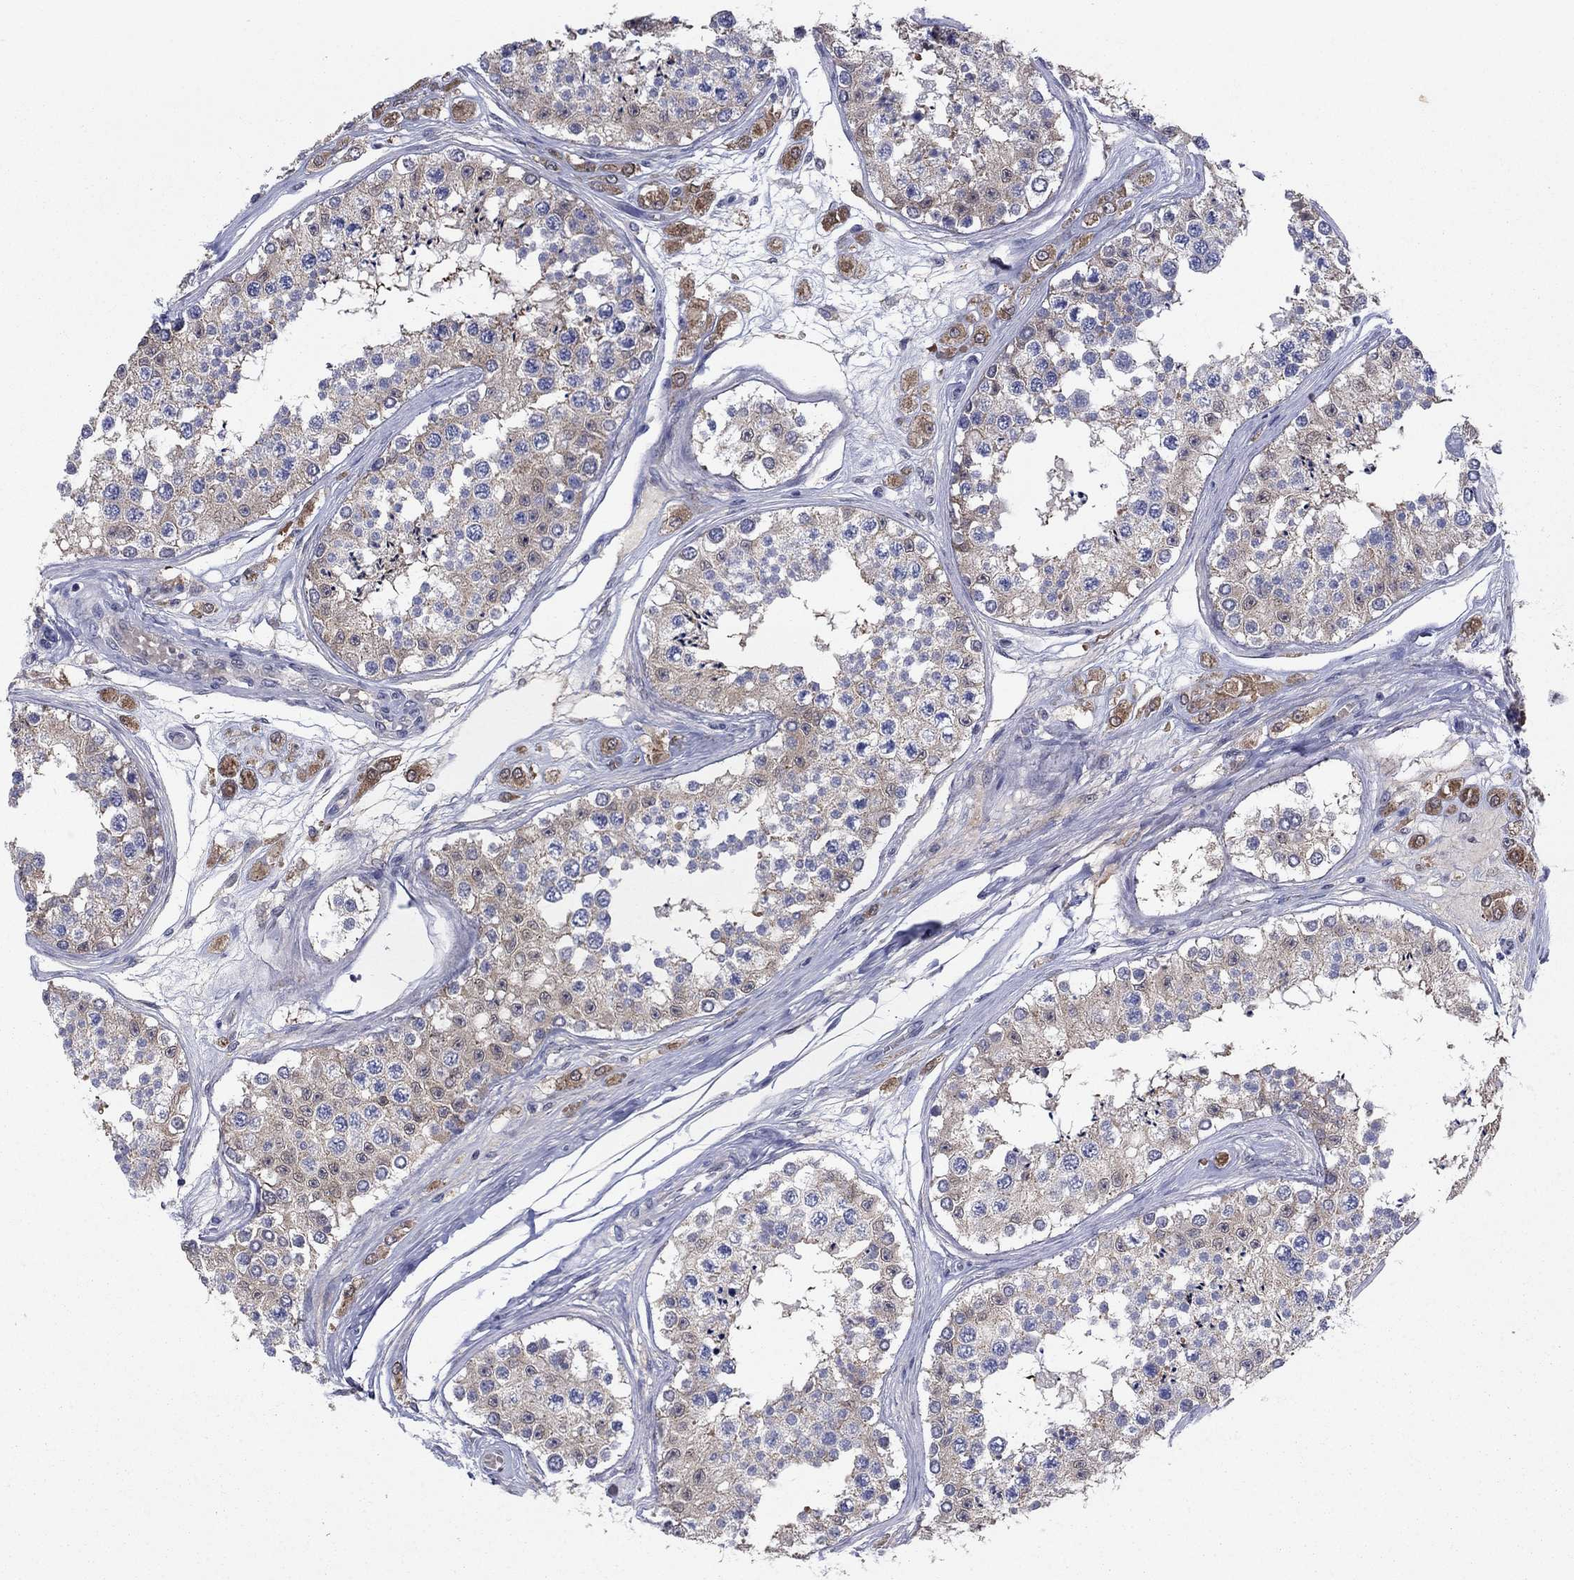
{"staining": {"intensity": "moderate", "quantity": "25%-75%", "location": "cytoplasmic/membranous"}, "tissue": "testis", "cell_type": "Cells in seminiferous ducts", "image_type": "normal", "snomed": [{"axis": "morphology", "description": "Normal tissue, NOS"}, {"axis": "topography", "description": "Testis"}], "caption": "IHC photomicrograph of benign testis: testis stained using immunohistochemistry (IHC) displays medium levels of moderate protein expression localized specifically in the cytoplasmic/membranous of cells in seminiferous ducts, appearing as a cytoplasmic/membranous brown color.", "gene": "GRHPR", "patient": {"sex": "male", "age": 25}}